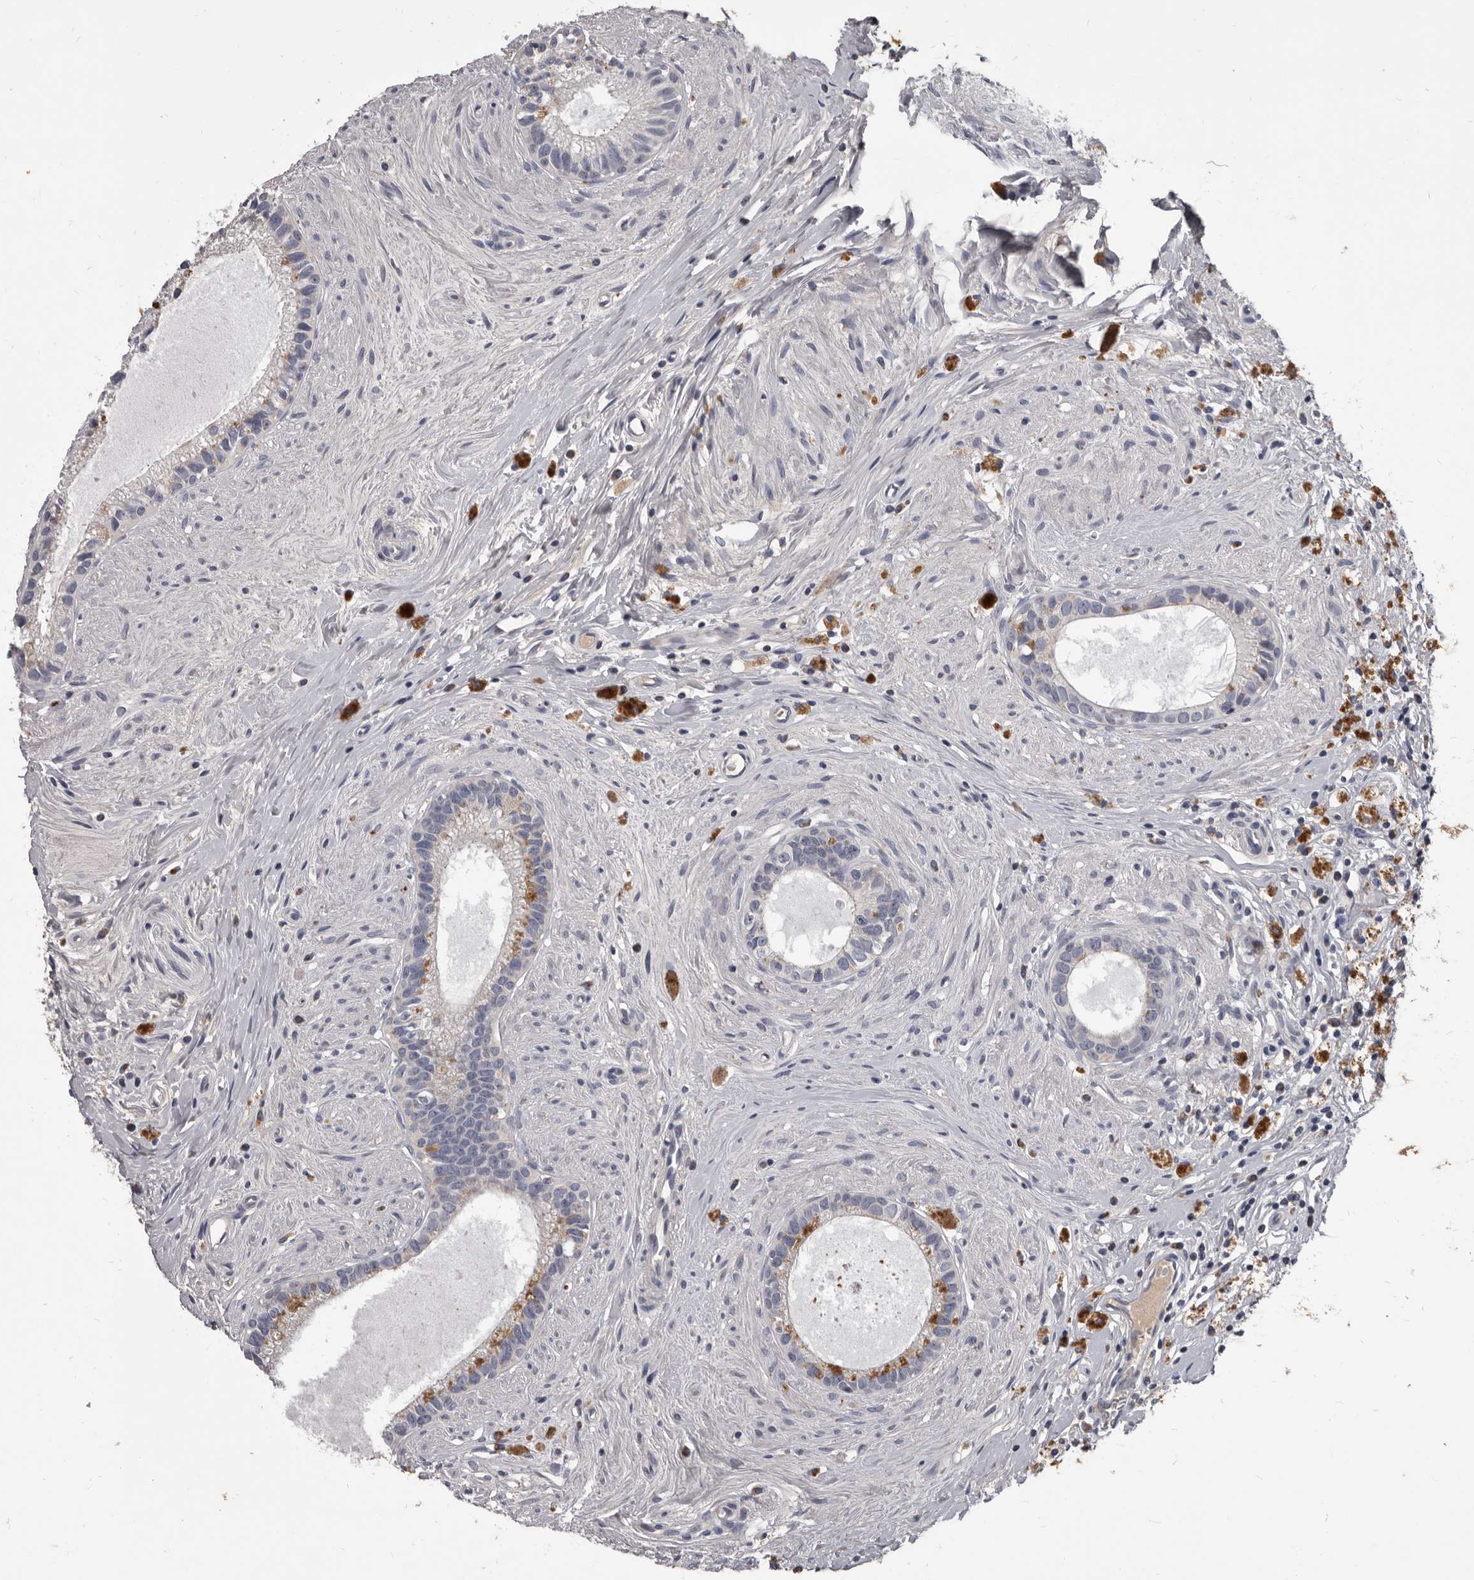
{"staining": {"intensity": "negative", "quantity": "none", "location": "none"}, "tissue": "epididymis", "cell_type": "Glandular cells", "image_type": "normal", "snomed": [{"axis": "morphology", "description": "Normal tissue, NOS"}, {"axis": "topography", "description": "Epididymis"}], "caption": "Epididymis was stained to show a protein in brown. There is no significant expression in glandular cells. Brightfield microscopy of IHC stained with DAB (3,3'-diaminobenzidine) (brown) and hematoxylin (blue), captured at high magnification.", "gene": "ALDH5A1", "patient": {"sex": "male", "age": 80}}